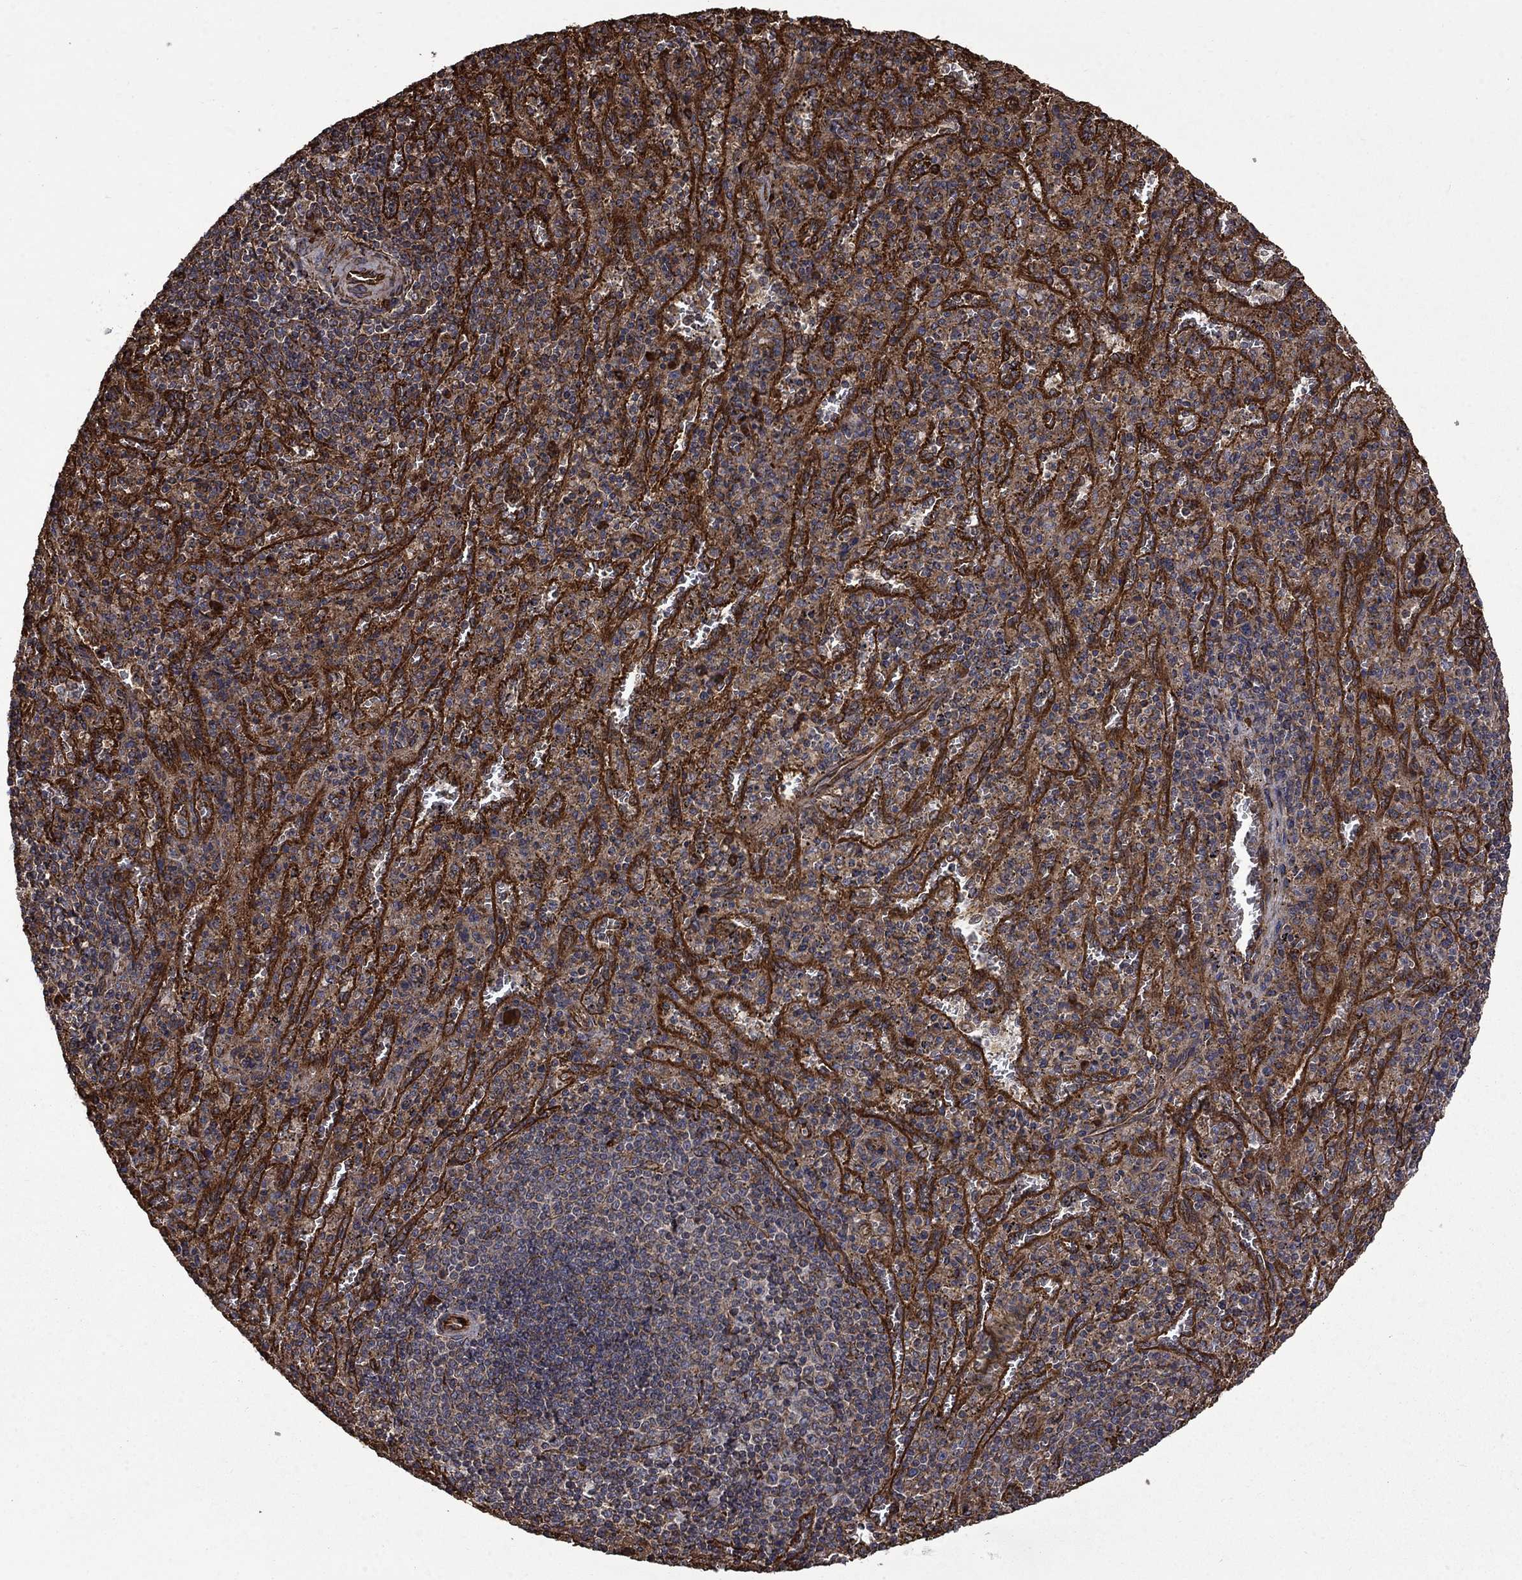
{"staining": {"intensity": "moderate", "quantity": ">75%", "location": "cytoplasmic/membranous"}, "tissue": "spleen", "cell_type": "Cells in red pulp", "image_type": "normal", "snomed": [{"axis": "morphology", "description": "Normal tissue, NOS"}, {"axis": "topography", "description": "Spleen"}], "caption": "Brown immunohistochemical staining in benign spleen displays moderate cytoplasmic/membranous staining in approximately >75% of cells in red pulp. (IHC, brightfield microscopy, high magnification).", "gene": "CUTC", "patient": {"sex": "male", "age": 57}}